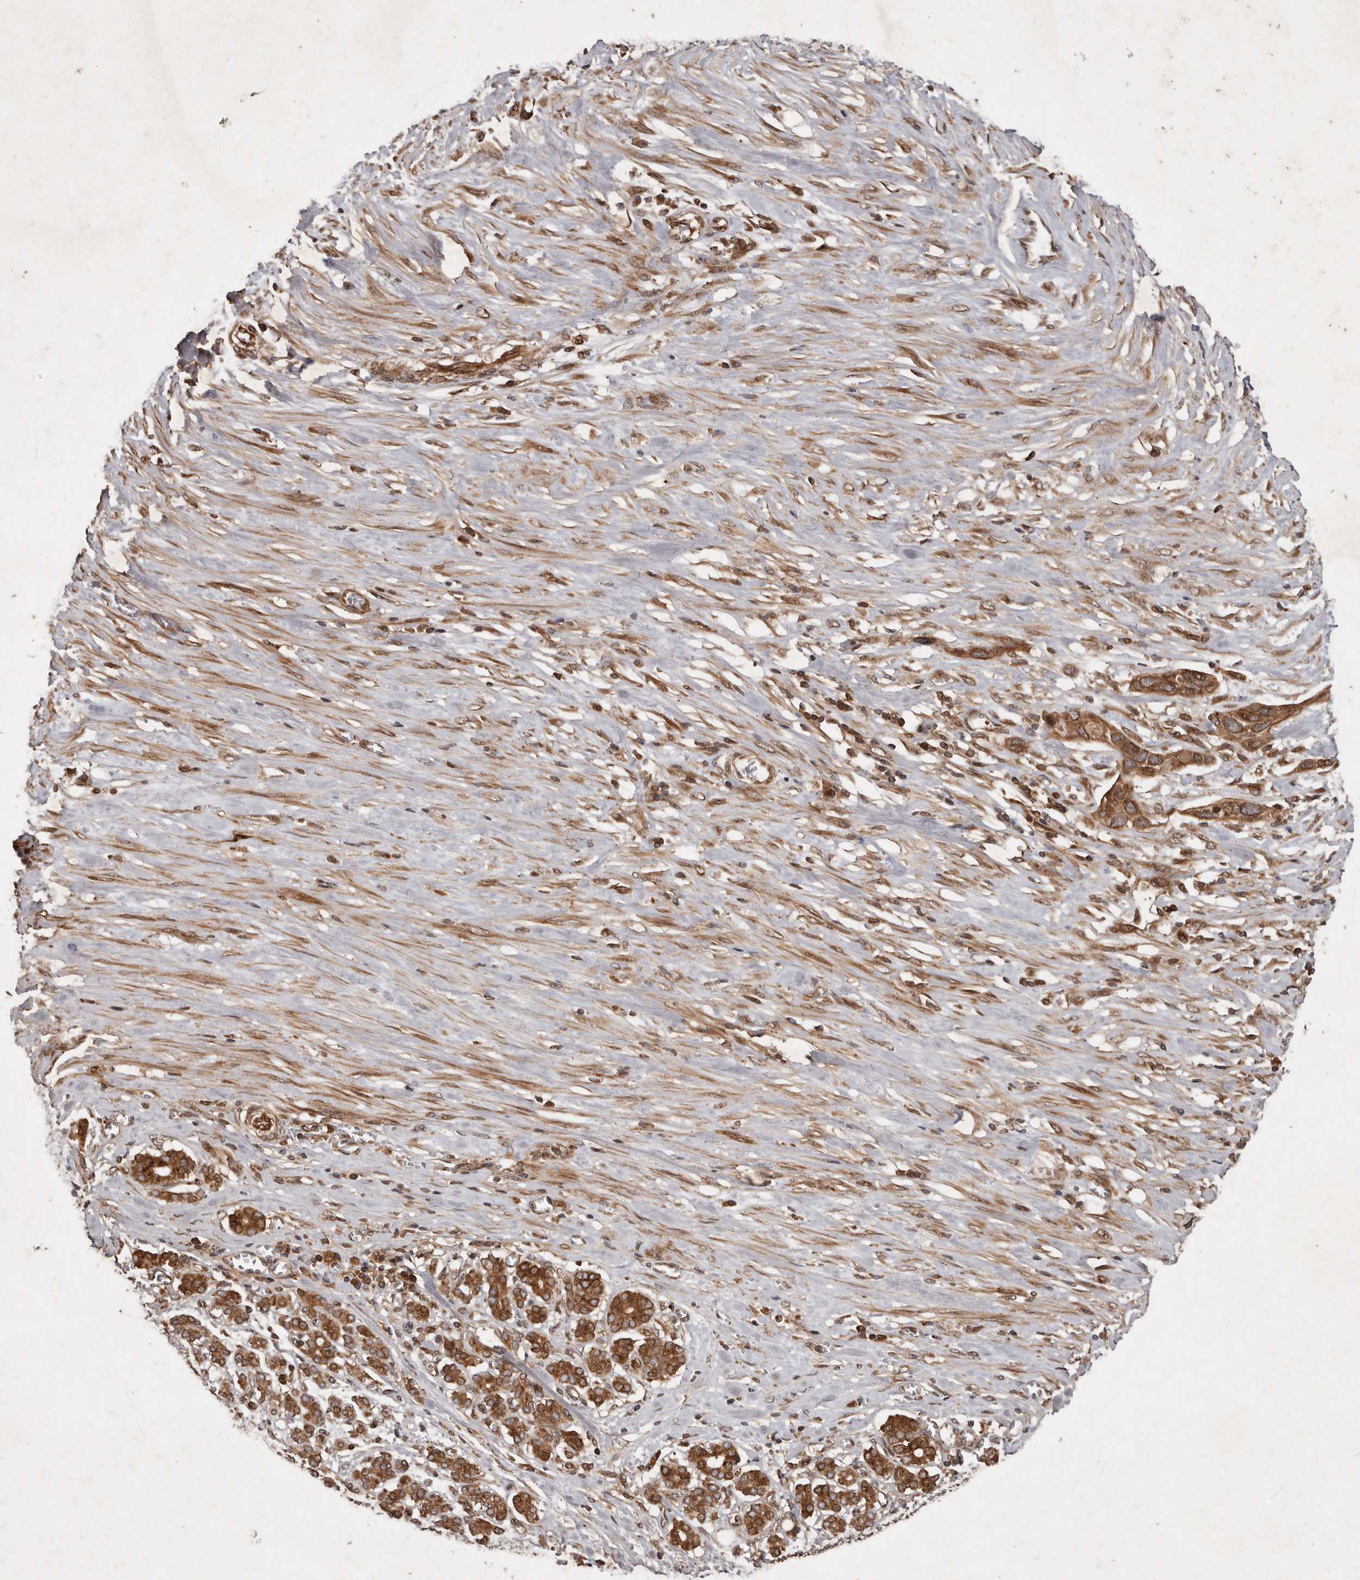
{"staining": {"intensity": "strong", "quantity": ">75%", "location": "cytoplasmic/membranous"}, "tissue": "pancreatic cancer", "cell_type": "Tumor cells", "image_type": "cancer", "snomed": [{"axis": "morphology", "description": "Adenocarcinoma, NOS"}, {"axis": "topography", "description": "Pancreas"}], "caption": "Human pancreatic adenocarcinoma stained with a protein marker displays strong staining in tumor cells.", "gene": "STK36", "patient": {"sex": "female", "age": 60}}